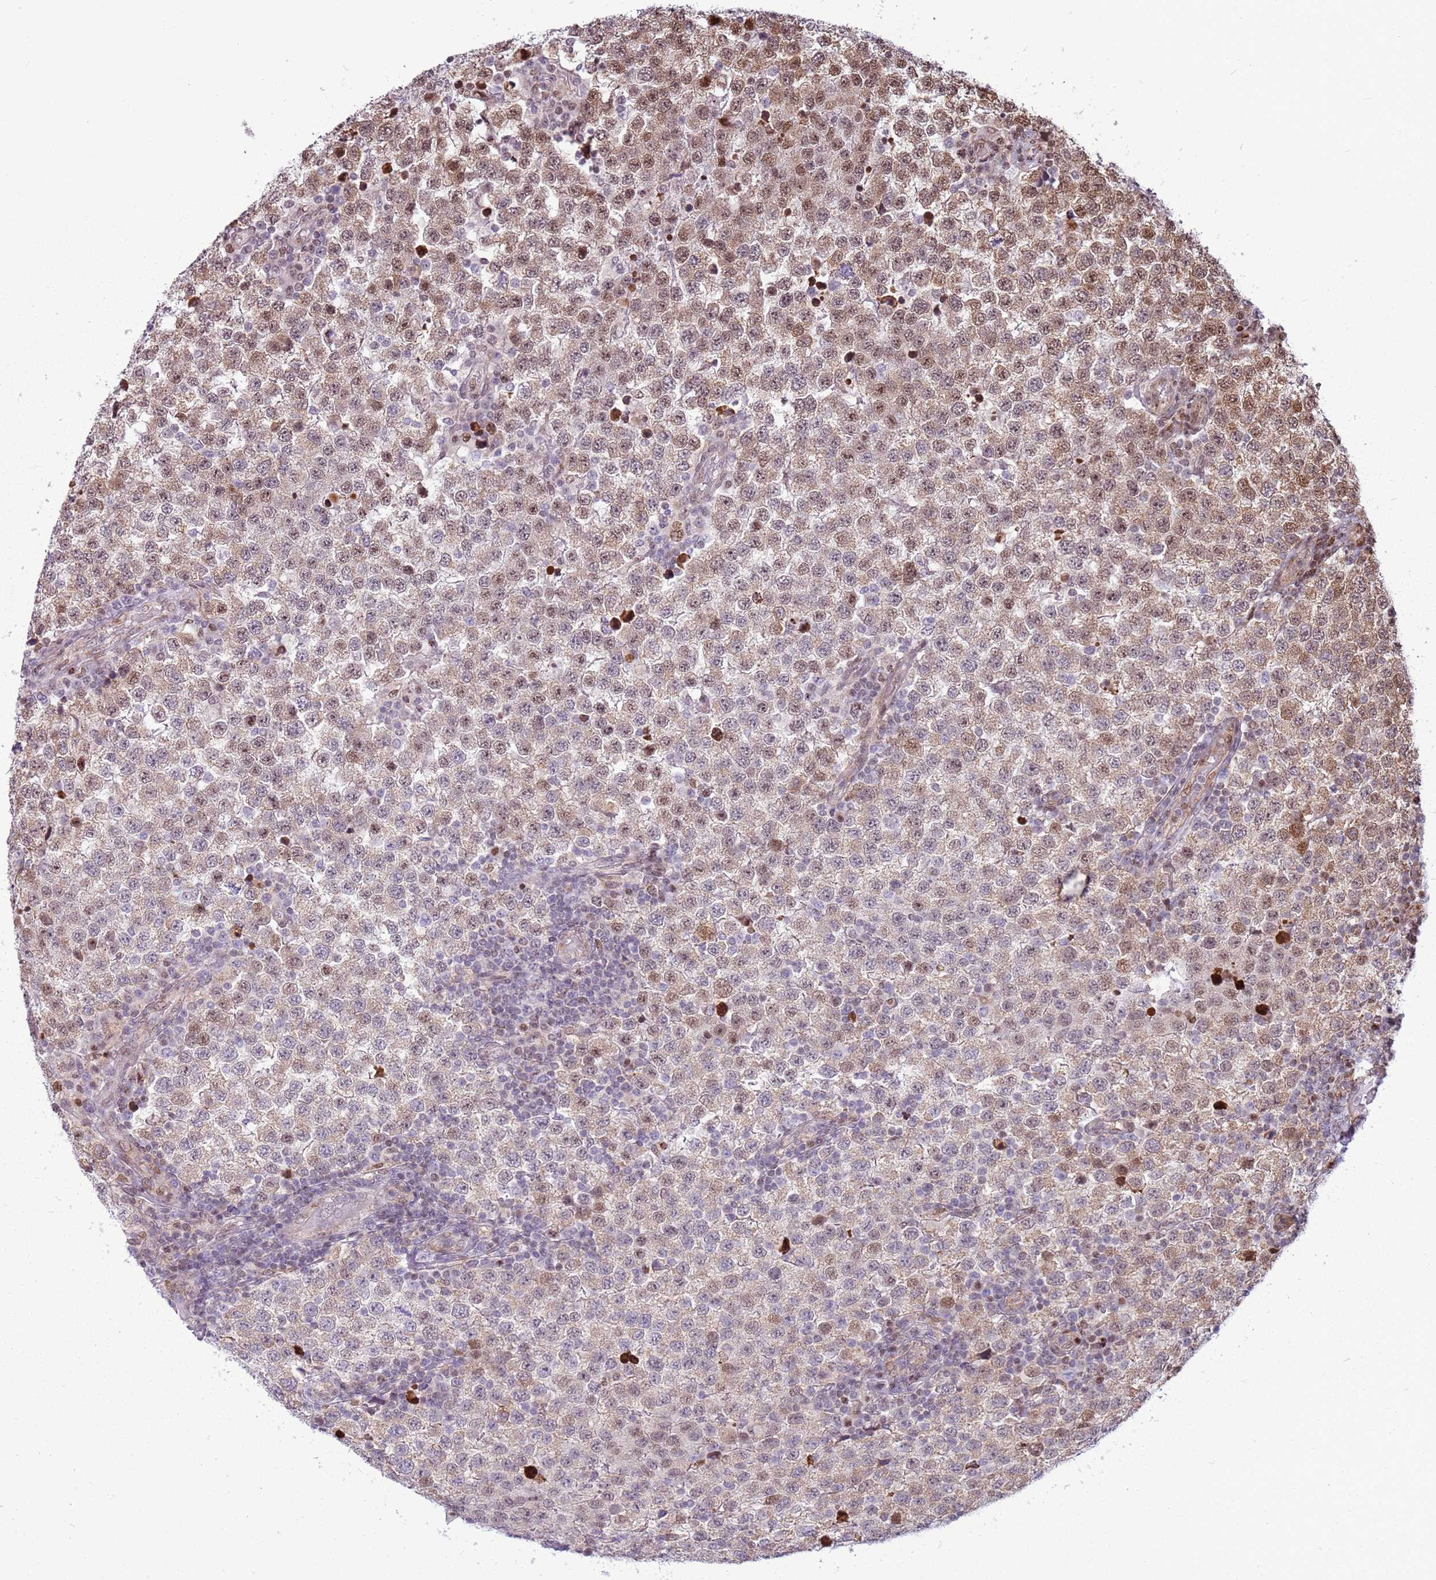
{"staining": {"intensity": "moderate", "quantity": "25%-75%", "location": "cytoplasmic/membranous,nuclear"}, "tissue": "testis cancer", "cell_type": "Tumor cells", "image_type": "cancer", "snomed": [{"axis": "morphology", "description": "Seminoma, NOS"}, {"axis": "topography", "description": "Testis"}], "caption": "Protein staining of seminoma (testis) tissue shows moderate cytoplasmic/membranous and nuclear positivity in about 25%-75% of tumor cells.", "gene": "PCTP", "patient": {"sex": "male", "age": 34}}